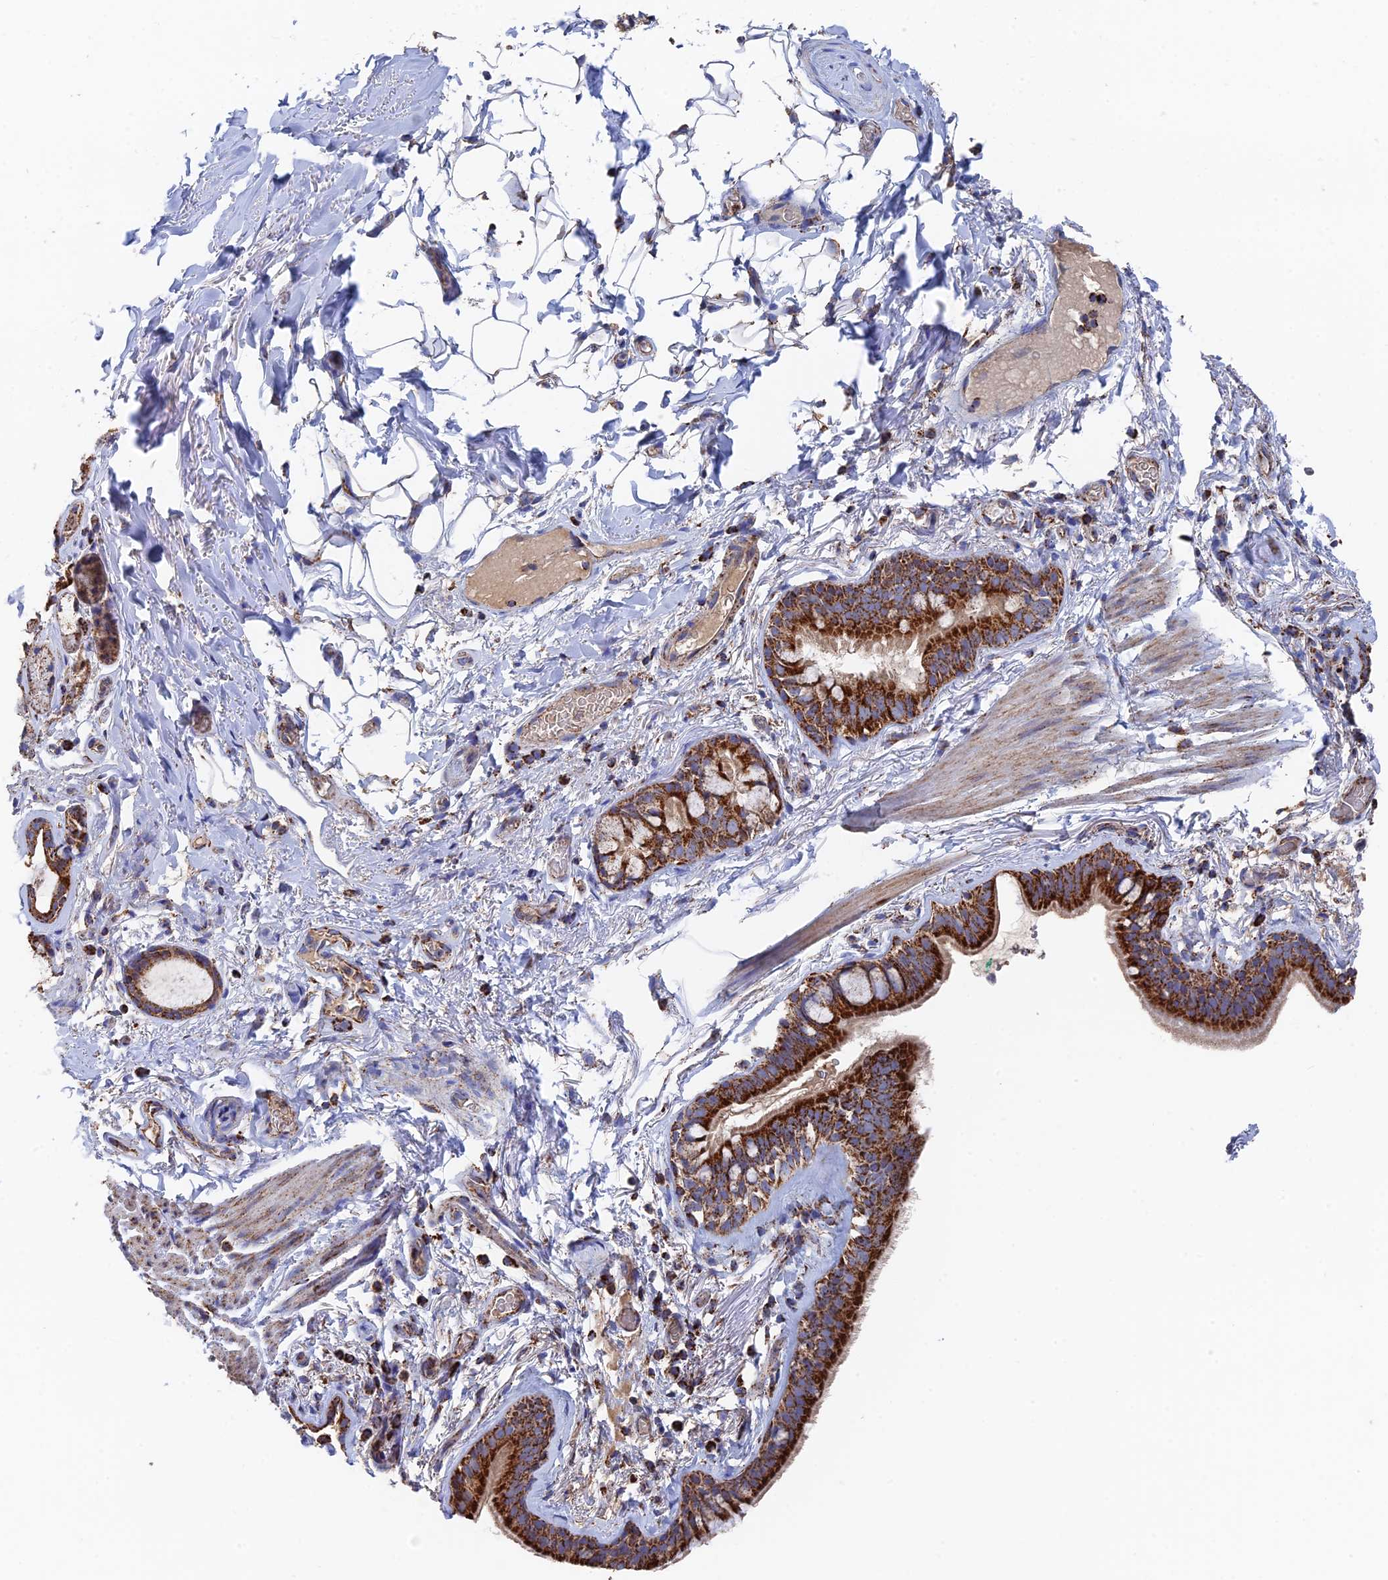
{"staining": {"intensity": "strong", "quantity": ">75%", "location": "cytoplasmic/membranous"}, "tissue": "bronchus", "cell_type": "Respiratory epithelial cells", "image_type": "normal", "snomed": [{"axis": "morphology", "description": "Normal tissue, NOS"}, {"axis": "topography", "description": "Cartilage tissue"}], "caption": "Protein staining by immunohistochemistry (IHC) displays strong cytoplasmic/membranous positivity in about >75% of respiratory epithelial cells in unremarkable bronchus.", "gene": "HAUS8", "patient": {"sex": "male", "age": 63}}